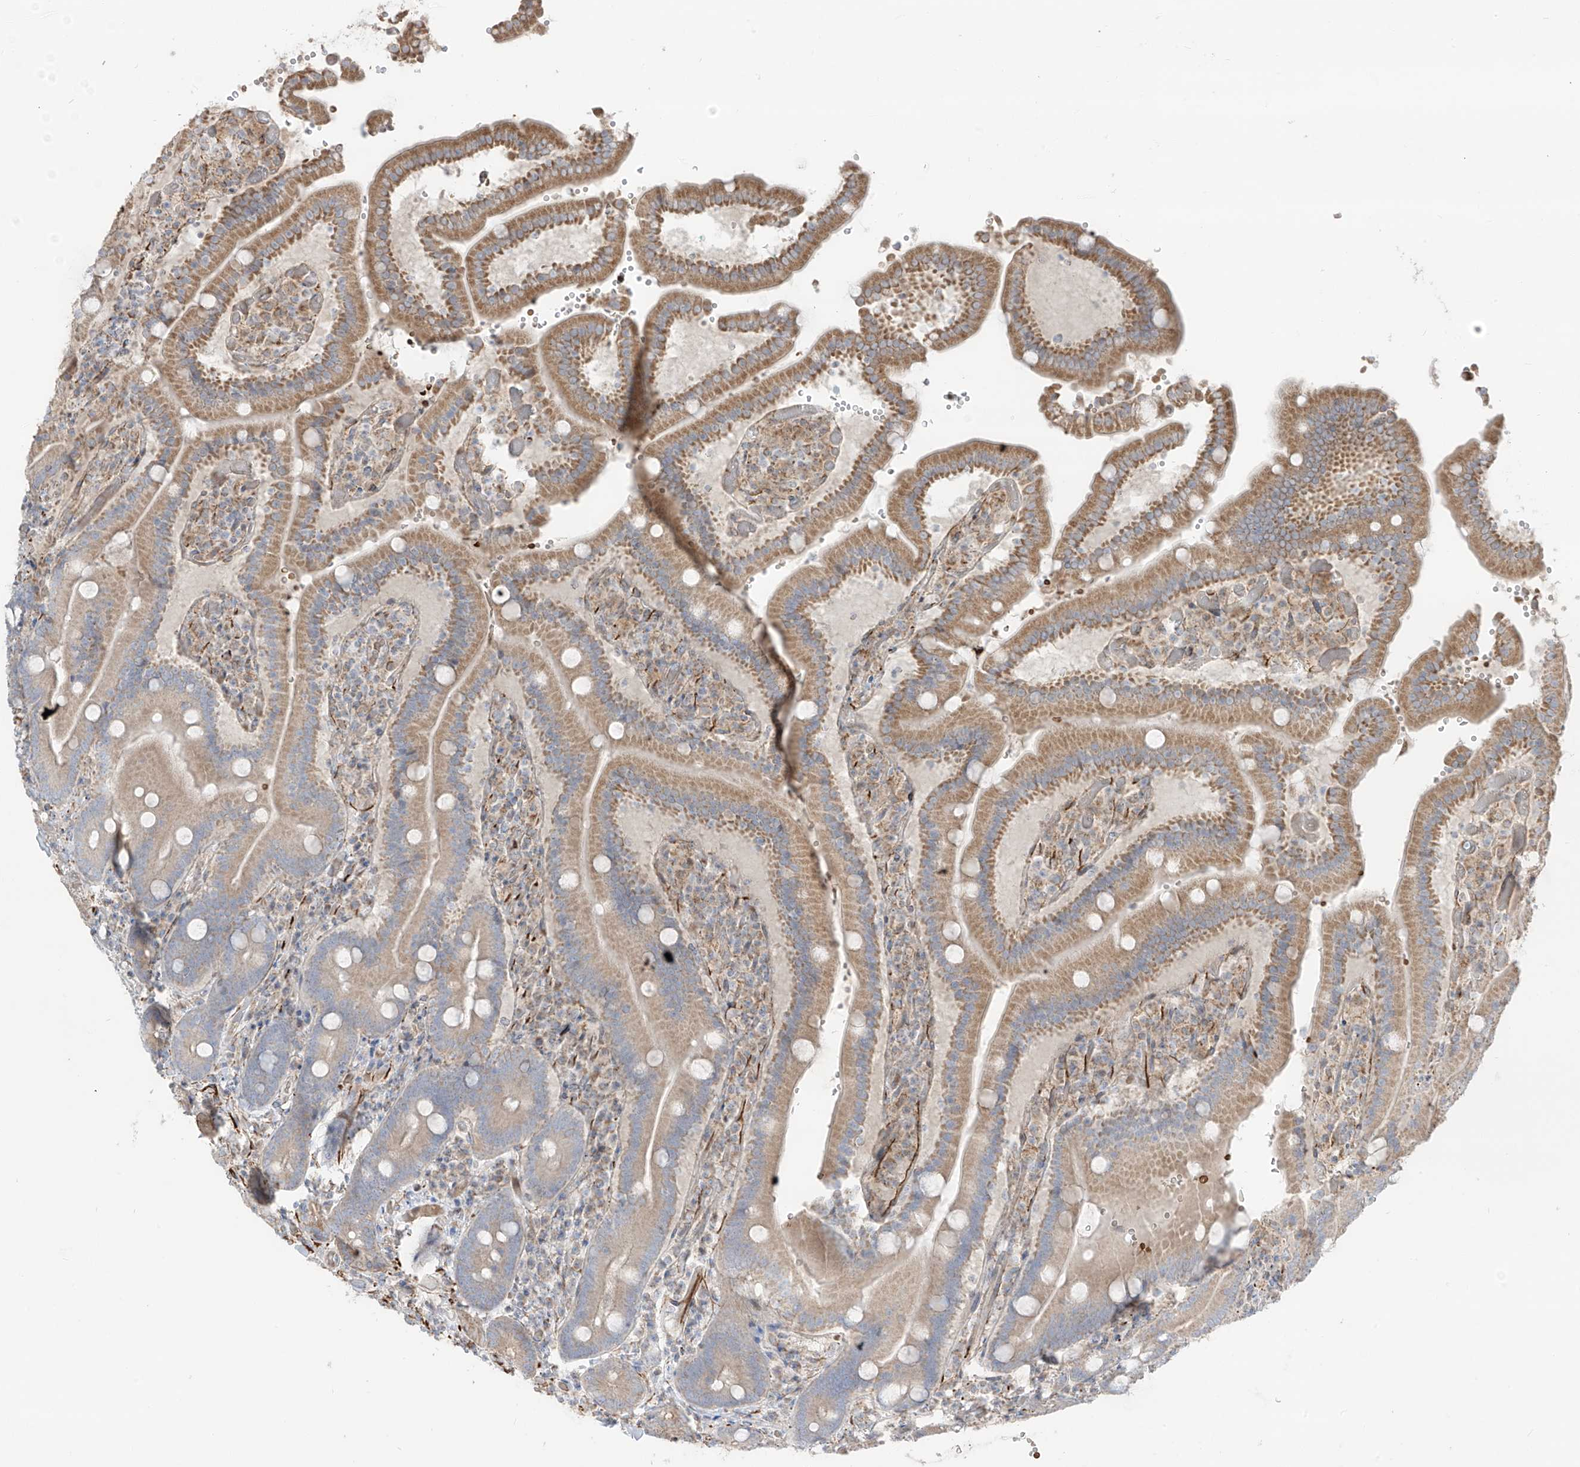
{"staining": {"intensity": "moderate", "quantity": ">75%", "location": "cytoplasmic/membranous"}, "tissue": "duodenum", "cell_type": "Glandular cells", "image_type": "normal", "snomed": [{"axis": "morphology", "description": "Normal tissue, NOS"}, {"axis": "topography", "description": "Duodenum"}], "caption": "An image of duodenum stained for a protein displays moderate cytoplasmic/membranous brown staining in glandular cells. Using DAB (brown) and hematoxylin (blue) stains, captured at high magnification using brightfield microscopy.", "gene": "ARHGEF40", "patient": {"sex": "female", "age": 62}}